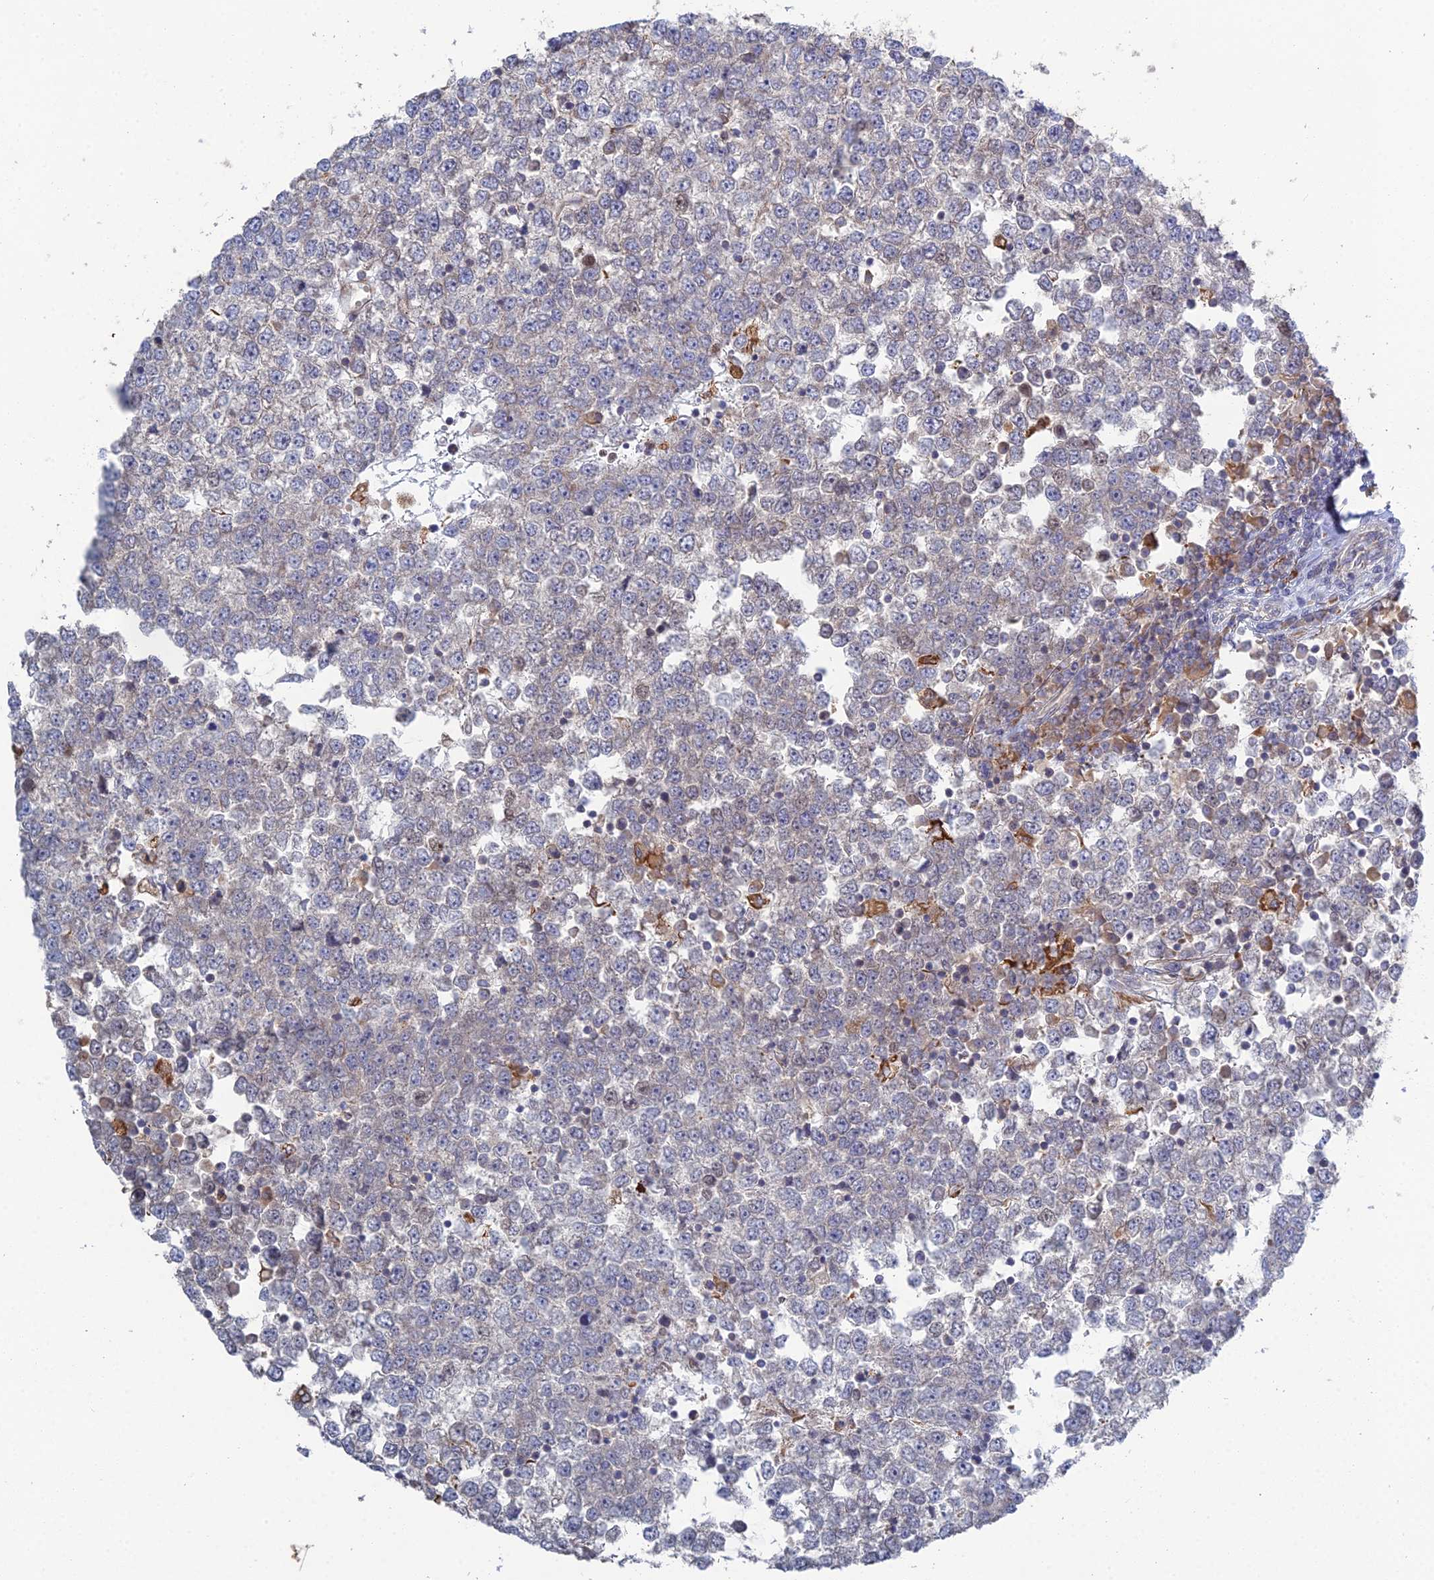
{"staining": {"intensity": "weak", "quantity": "25%-75%", "location": "cytoplasmic/membranous"}, "tissue": "testis cancer", "cell_type": "Tumor cells", "image_type": "cancer", "snomed": [{"axis": "morphology", "description": "Seminoma, NOS"}, {"axis": "topography", "description": "Testis"}], "caption": "Protein staining by immunohistochemistry (IHC) shows weak cytoplasmic/membranous positivity in approximately 25%-75% of tumor cells in testis cancer (seminoma).", "gene": "TRAPPC6A", "patient": {"sex": "male", "age": 65}}